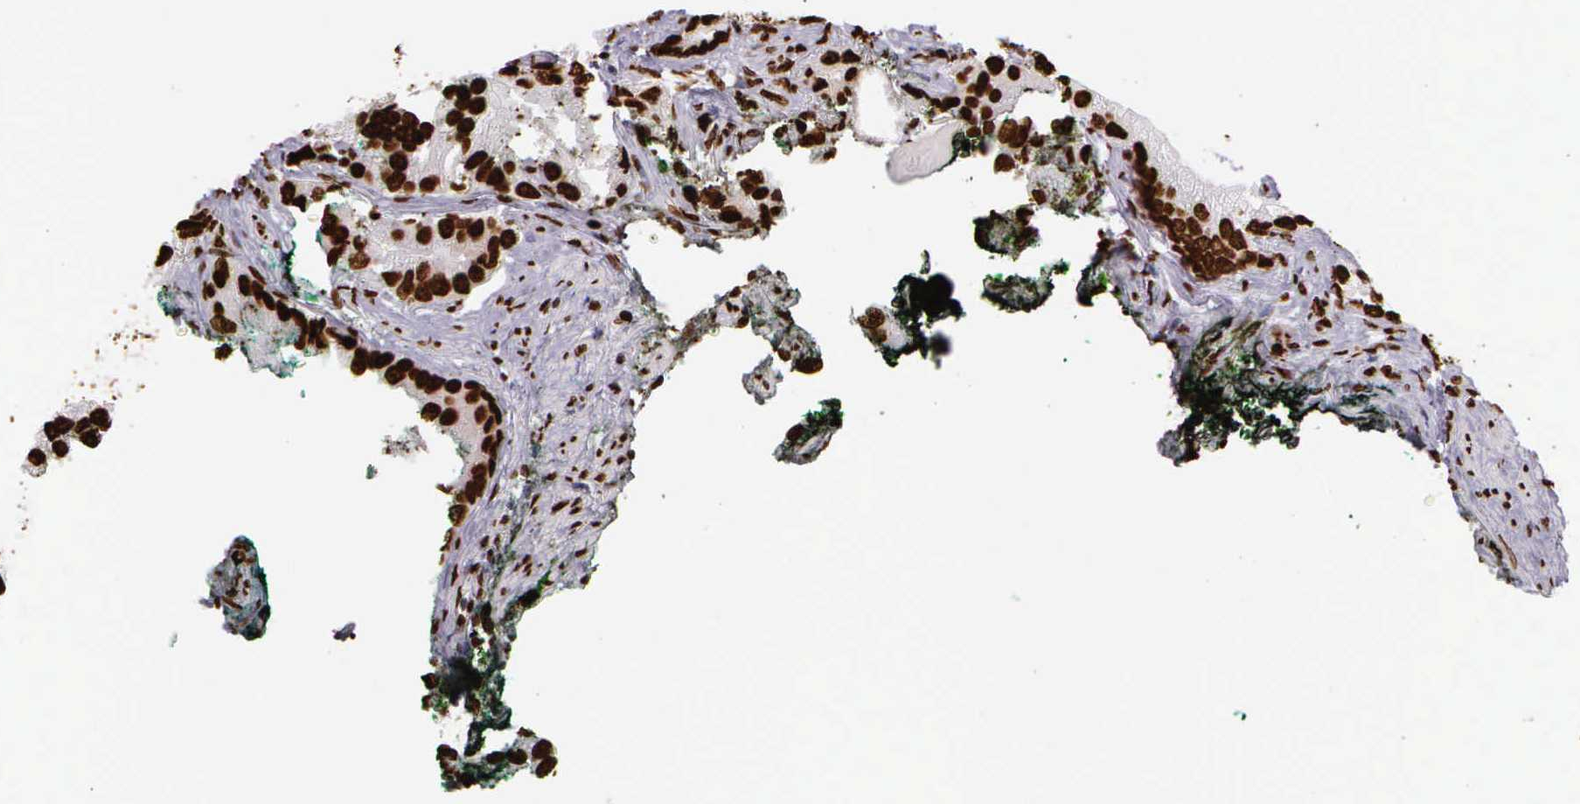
{"staining": {"intensity": "strong", "quantity": ">75%", "location": "nuclear"}, "tissue": "prostate cancer", "cell_type": "Tumor cells", "image_type": "cancer", "snomed": [{"axis": "morphology", "description": "Adenocarcinoma, Low grade"}, {"axis": "topography", "description": "Prostate"}], "caption": "The immunohistochemical stain shows strong nuclear positivity in tumor cells of prostate adenocarcinoma (low-grade) tissue. (IHC, brightfield microscopy, high magnification).", "gene": "H1-0", "patient": {"sex": "male", "age": 71}}